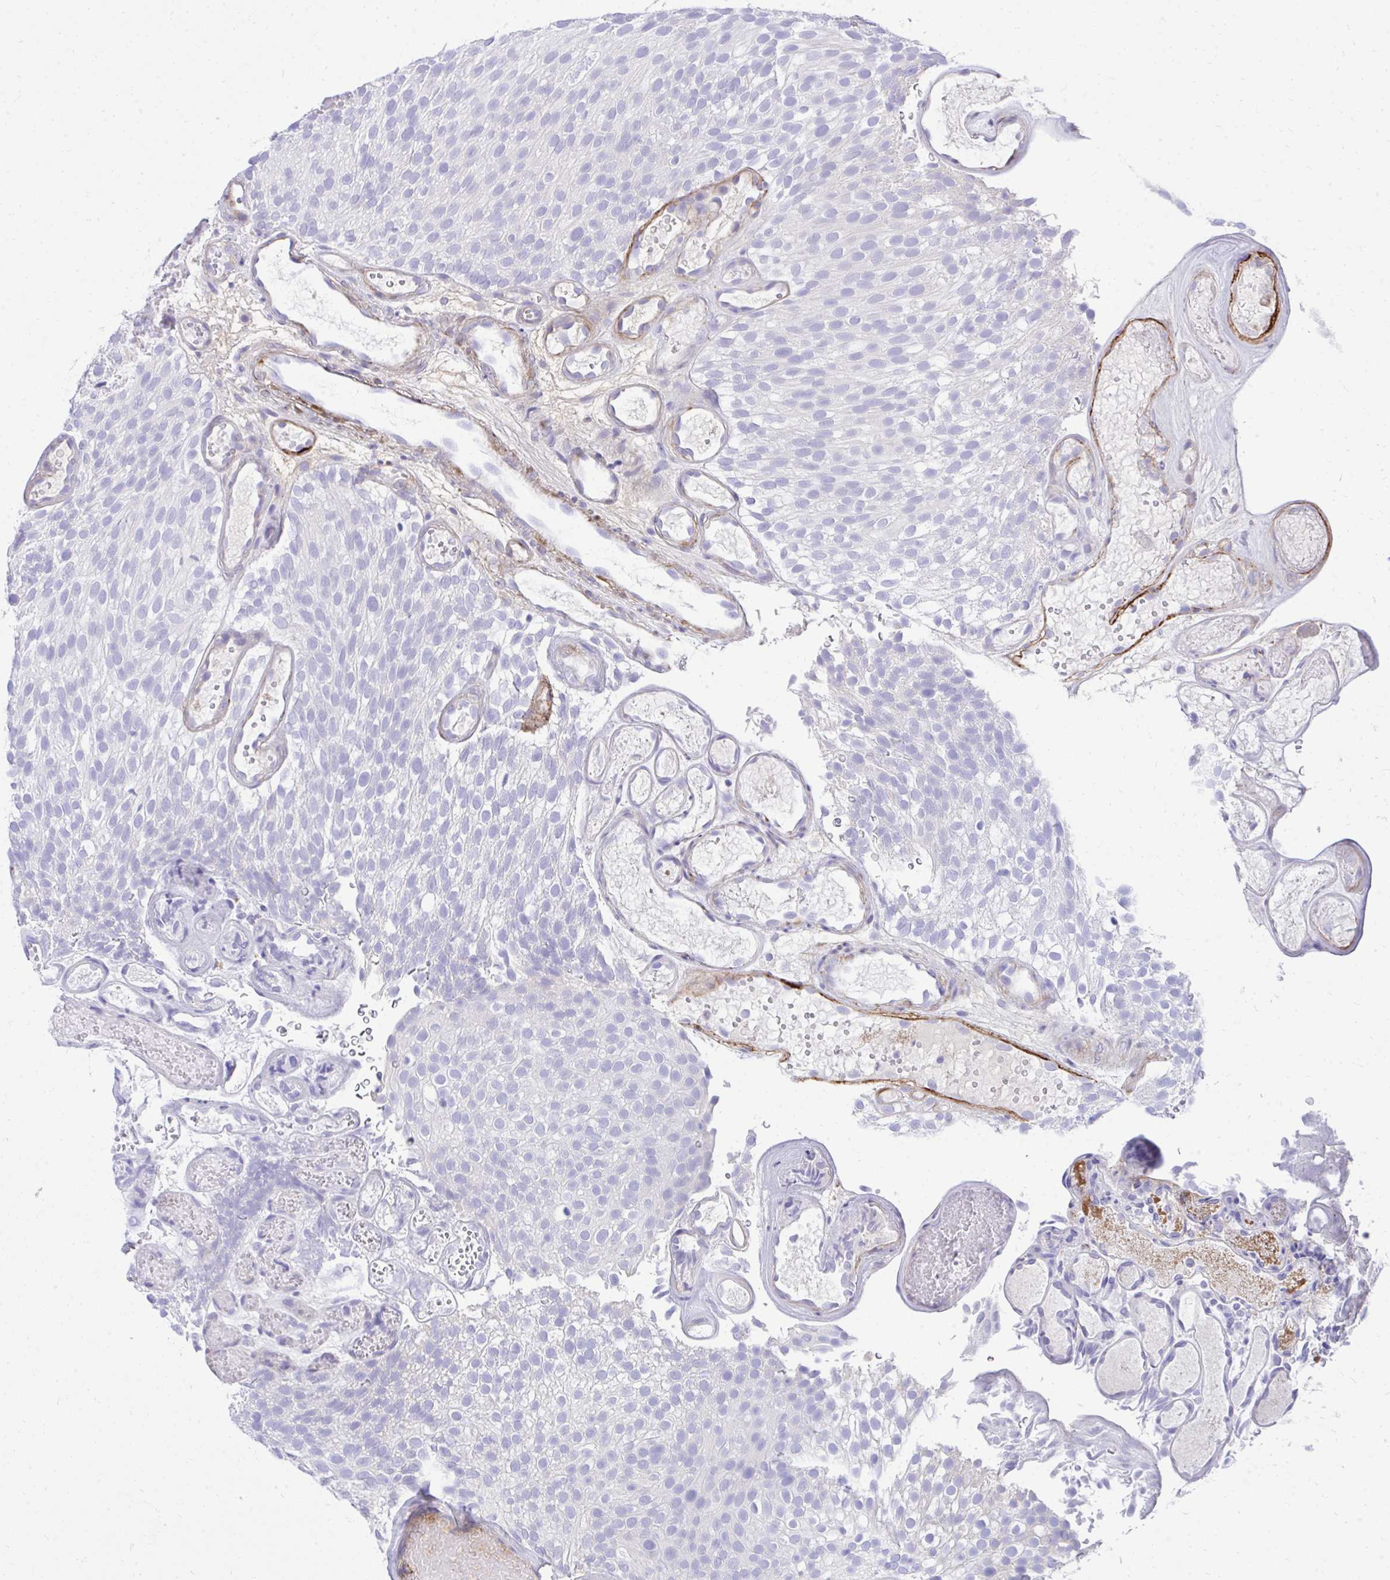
{"staining": {"intensity": "negative", "quantity": "none", "location": "none"}, "tissue": "urothelial cancer", "cell_type": "Tumor cells", "image_type": "cancer", "snomed": [{"axis": "morphology", "description": "Urothelial carcinoma, Low grade"}, {"axis": "topography", "description": "Urinary bladder"}], "caption": "IHC image of neoplastic tissue: urothelial cancer stained with DAB reveals no significant protein expression in tumor cells.", "gene": "TP53I11", "patient": {"sex": "male", "age": 78}}